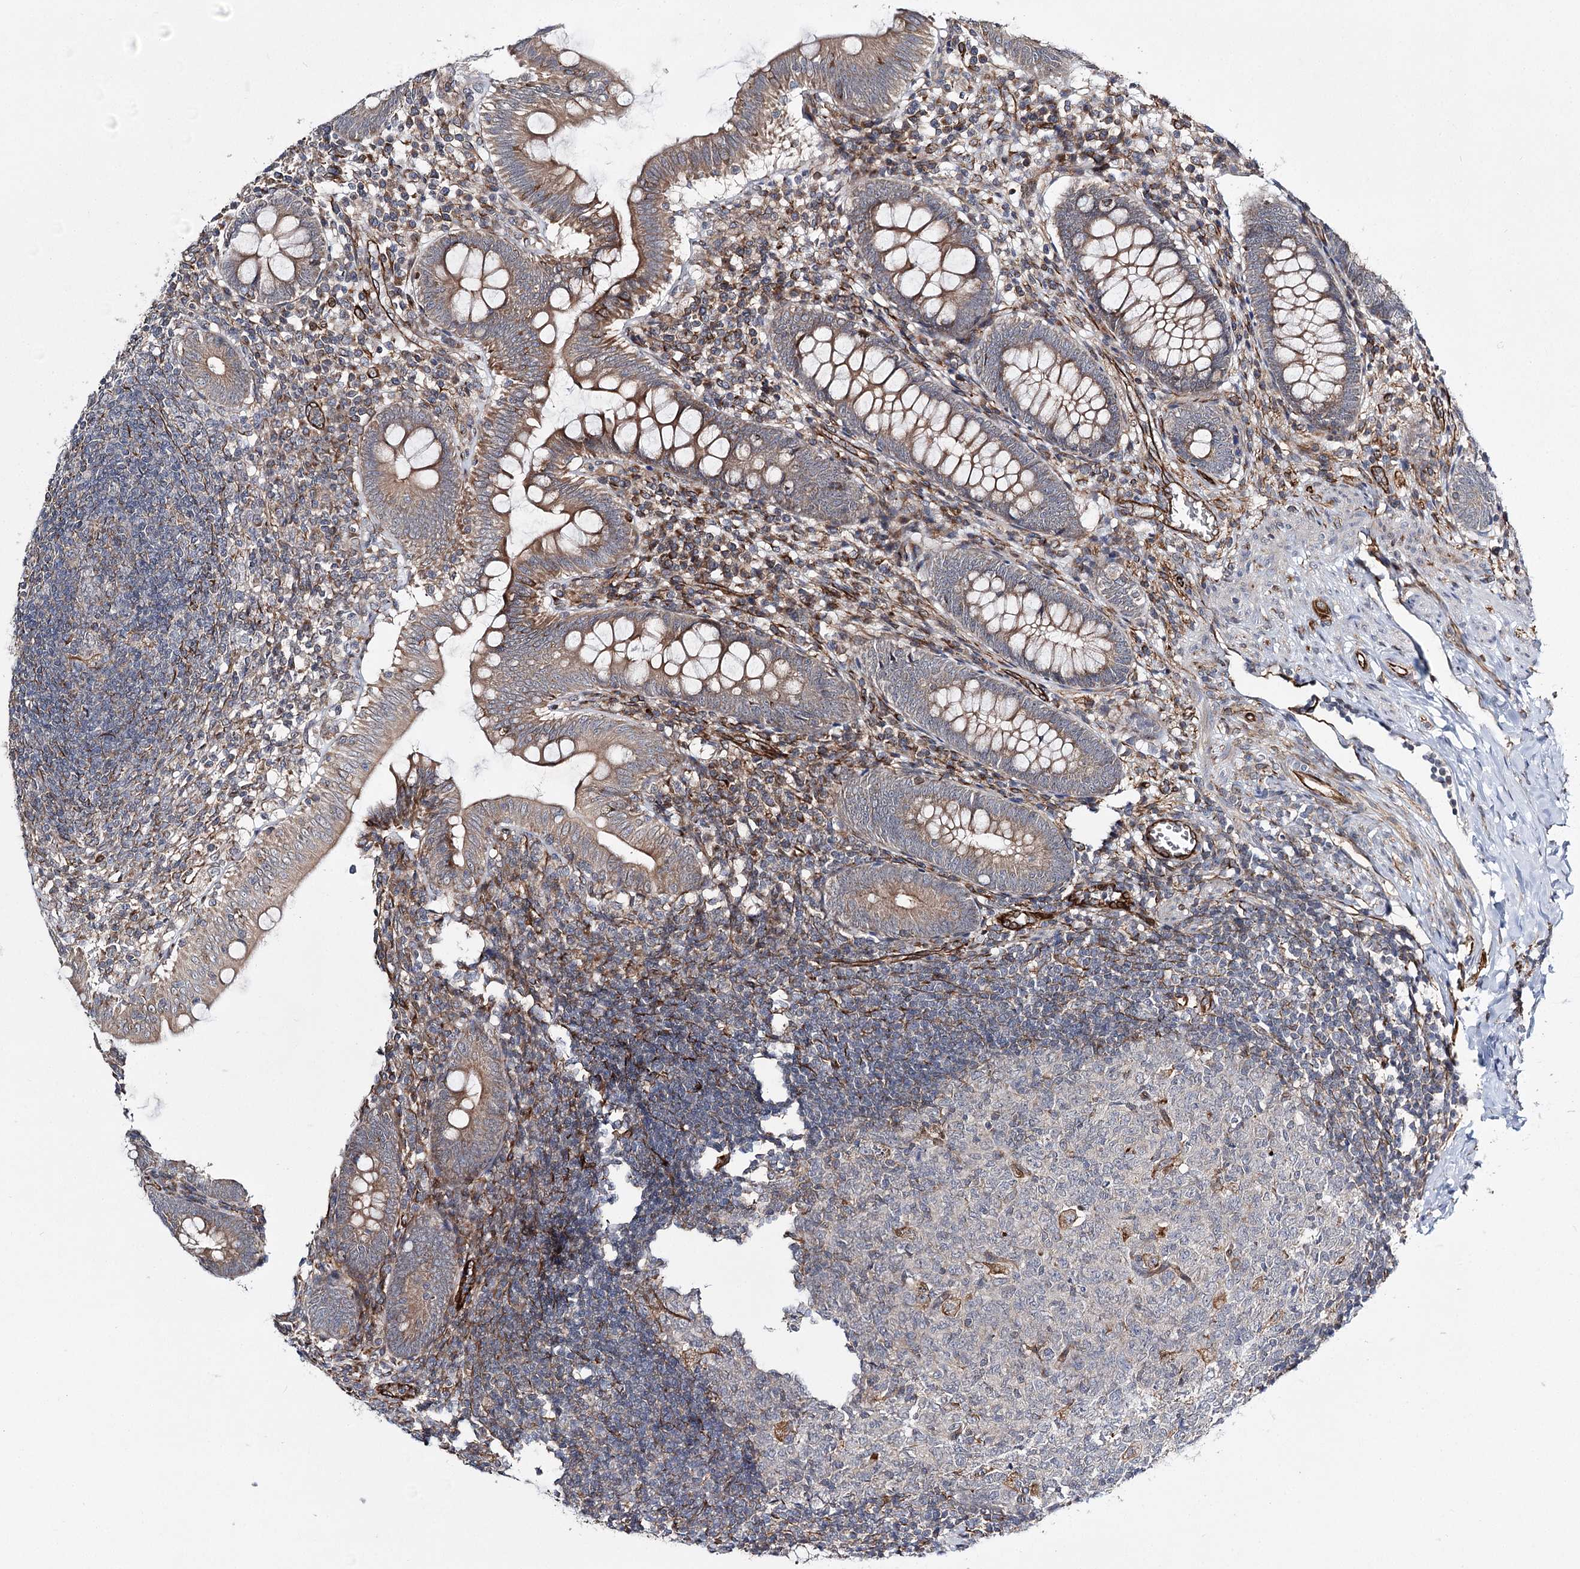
{"staining": {"intensity": "weak", "quantity": ">75%", "location": "cytoplasmic/membranous"}, "tissue": "appendix", "cell_type": "Glandular cells", "image_type": "normal", "snomed": [{"axis": "morphology", "description": "Normal tissue, NOS"}, {"axis": "topography", "description": "Appendix"}], "caption": "A high-resolution image shows IHC staining of unremarkable appendix, which shows weak cytoplasmic/membranous expression in approximately >75% of glandular cells.", "gene": "DPEP2", "patient": {"sex": "male", "age": 14}}